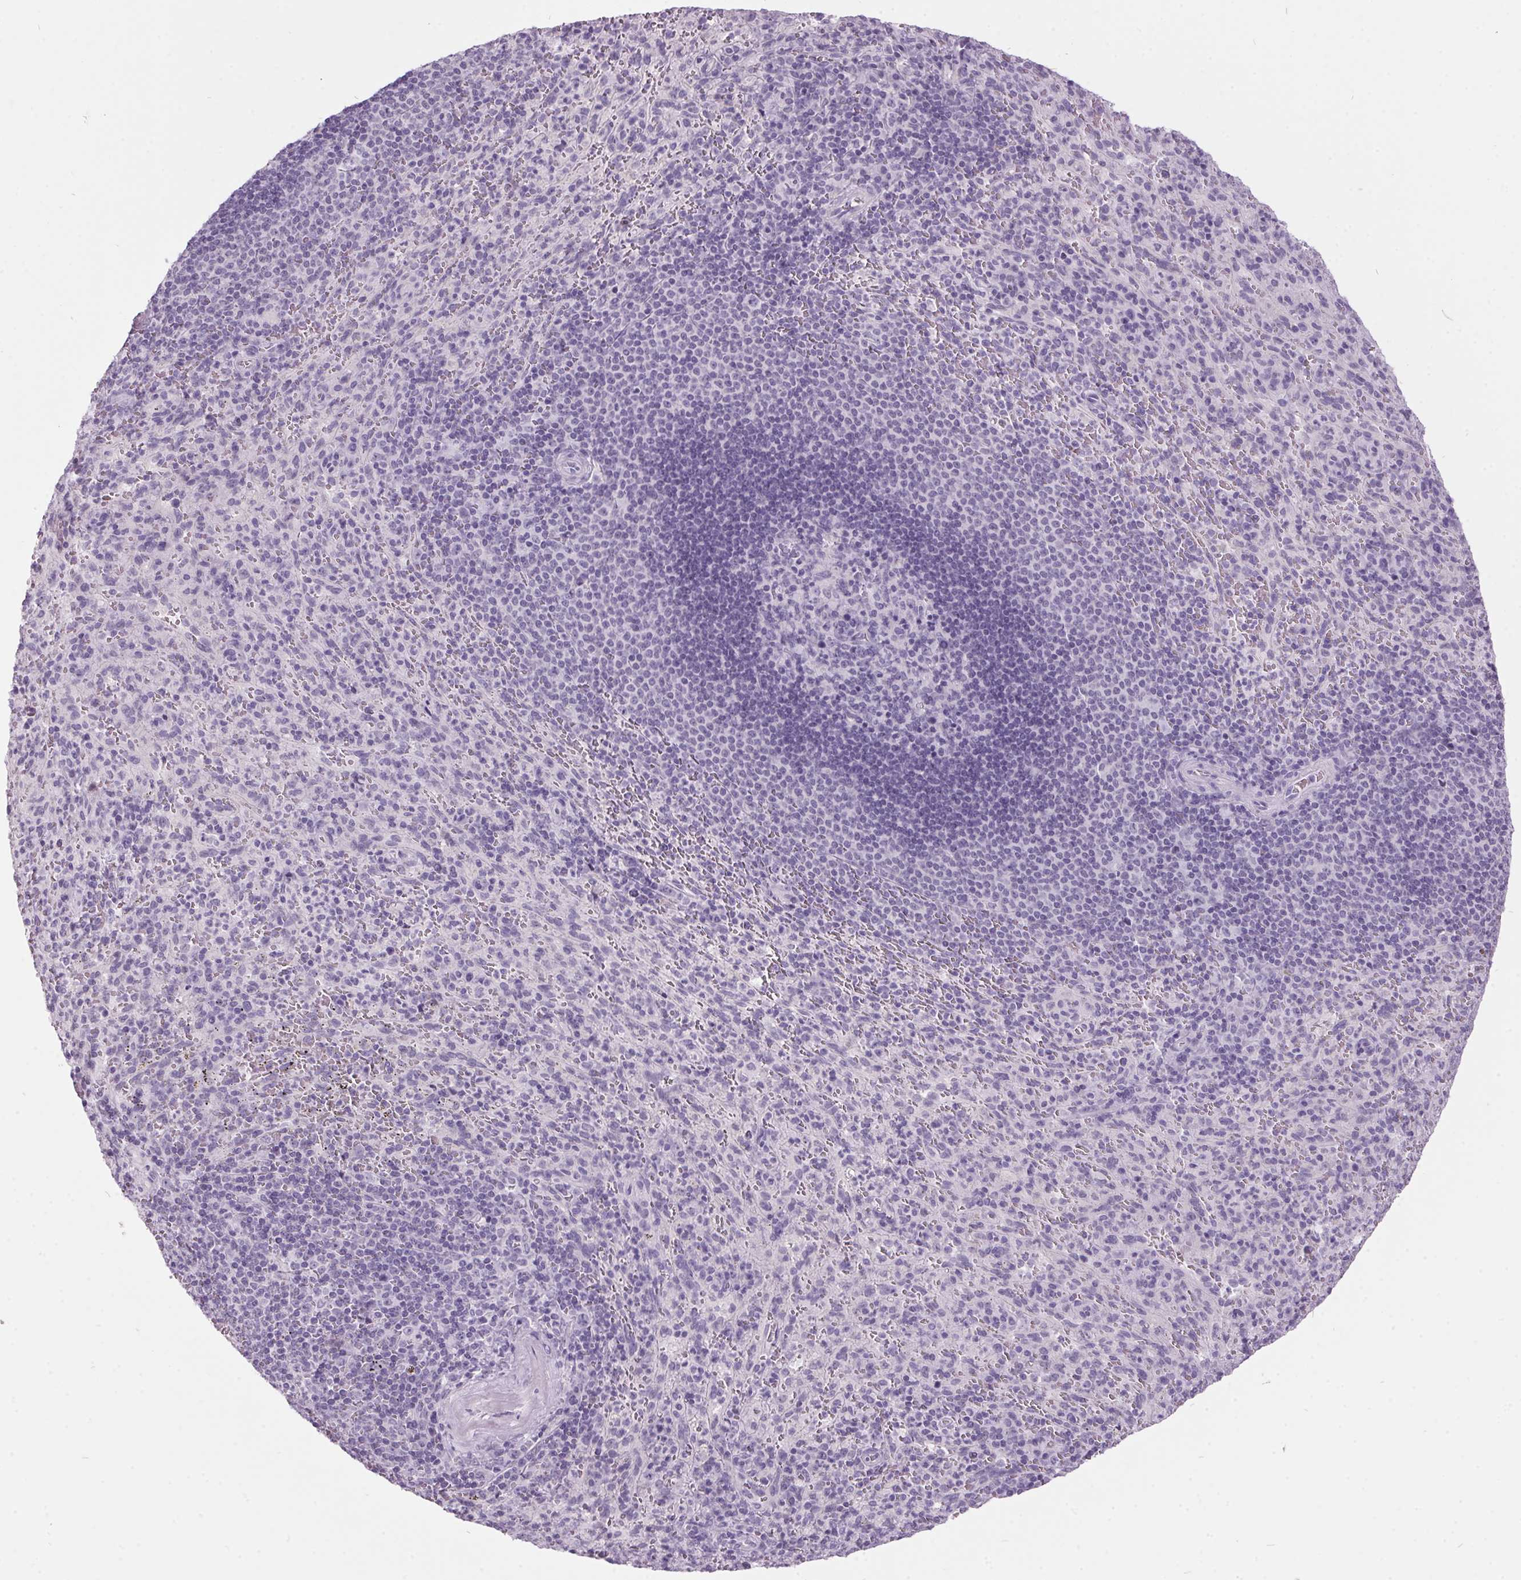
{"staining": {"intensity": "negative", "quantity": "none", "location": "none"}, "tissue": "spleen", "cell_type": "Cells in red pulp", "image_type": "normal", "snomed": [{"axis": "morphology", "description": "Normal tissue, NOS"}, {"axis": "topography", "description": "Spleen"}], "caption": "Immunohistochemistry (IHC) image of unremarkable spleen: spleen stained with DAB shows no significant protein positivity in cells in red pulp.", "gene": "ODAD2", "patient": {"sex": "male", "age": 57}}